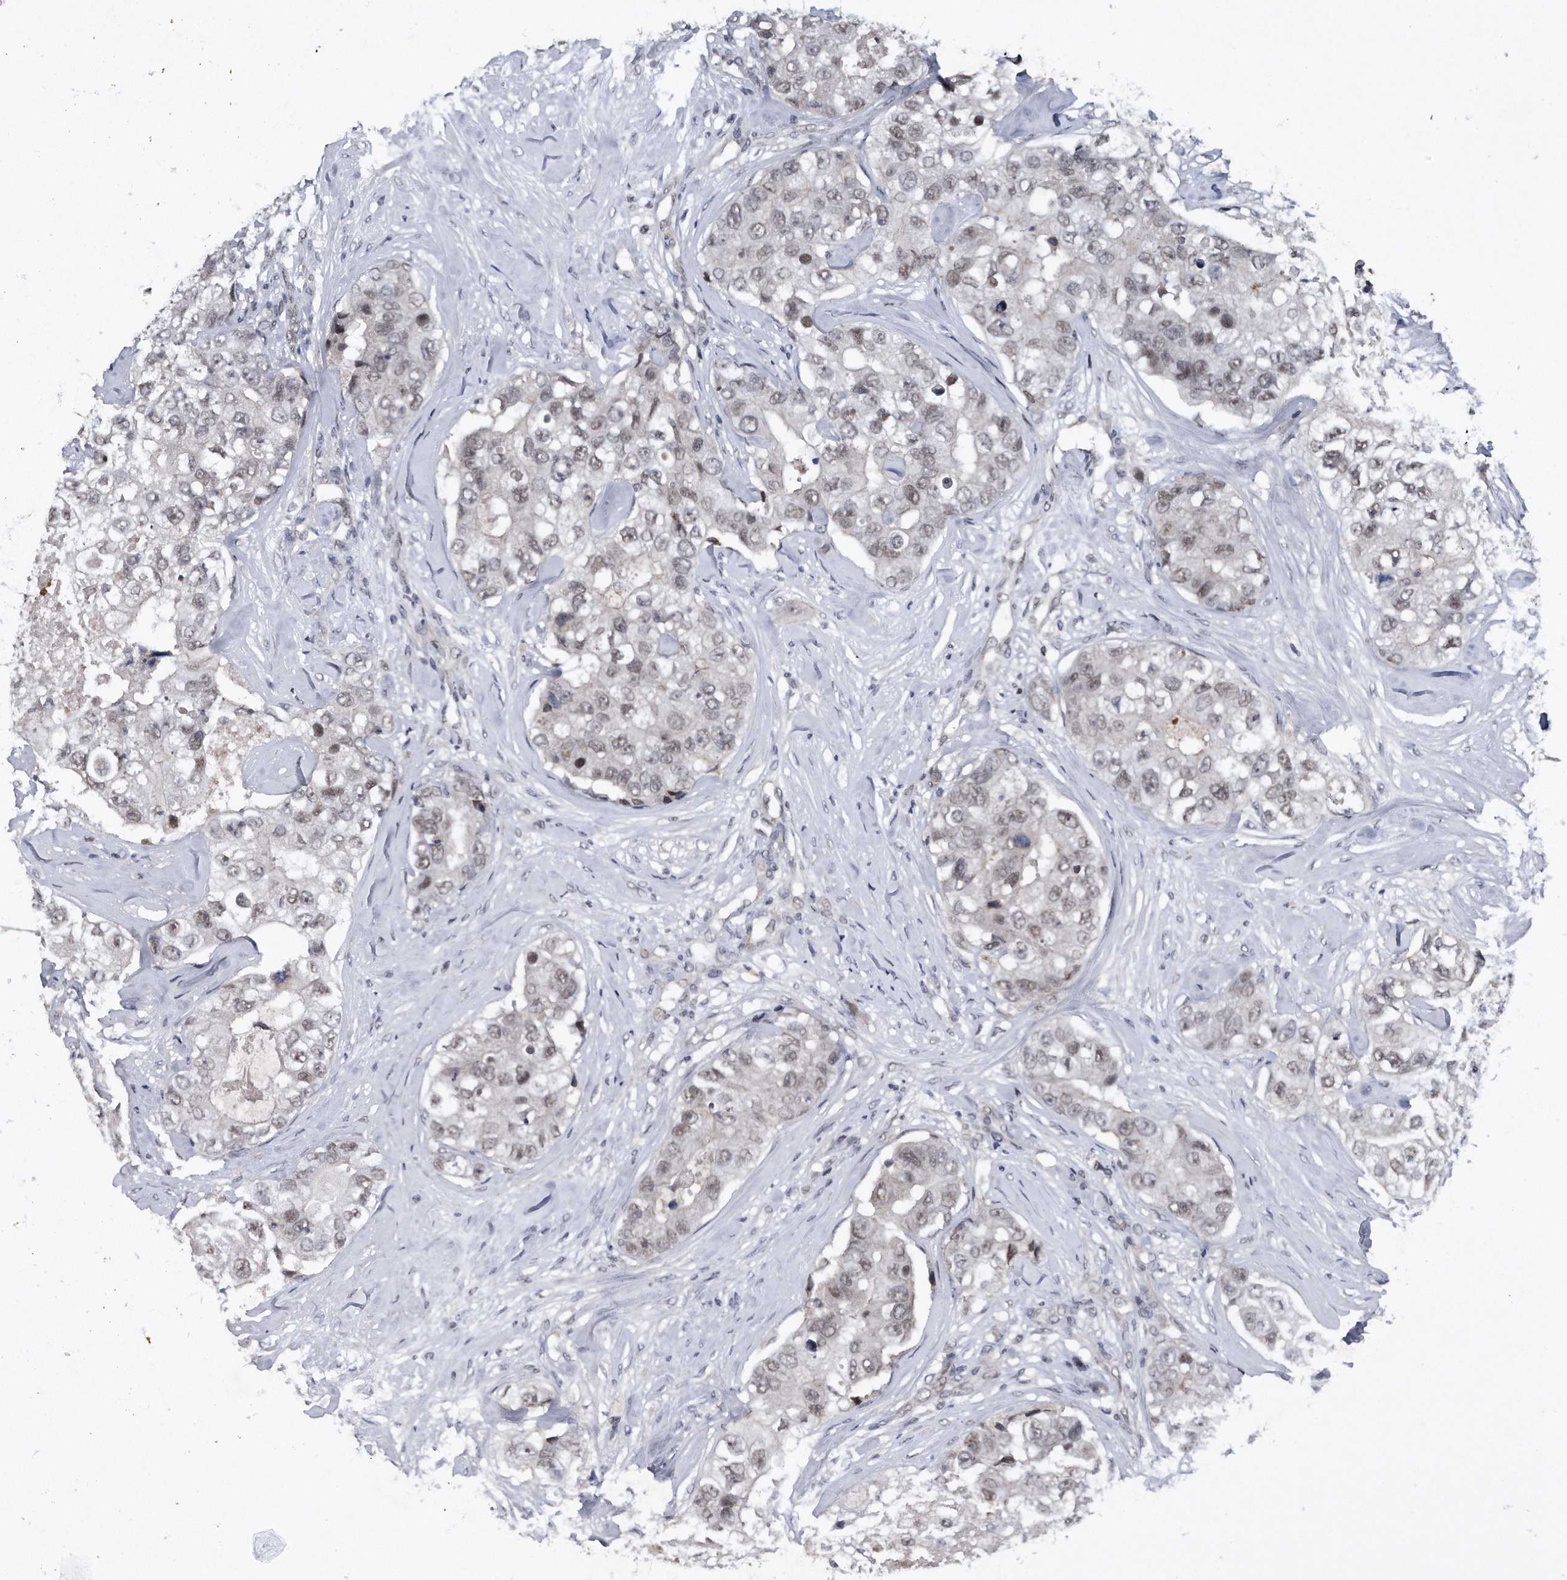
{"staining": {"intensity": "weak", "quantity": "25%-75%", "location": "nuclear"}, "tissue": "breast cancer", "cell_type": "Tumor cells", "image_type": "cancer", "snomed": [{"axis": "morphology", "description": "Duct carcinoma"}, {"axis": "topography", "description": "Breast"}], "caption": "Immunohistochemical staining of human intraductal carcinoma (breast) shows low levels of weak nuclear positivity in approximately 25%-75% of tumor cells.", "gene": "VIRMA", "patient": {"sex": "female", "age": 62}}